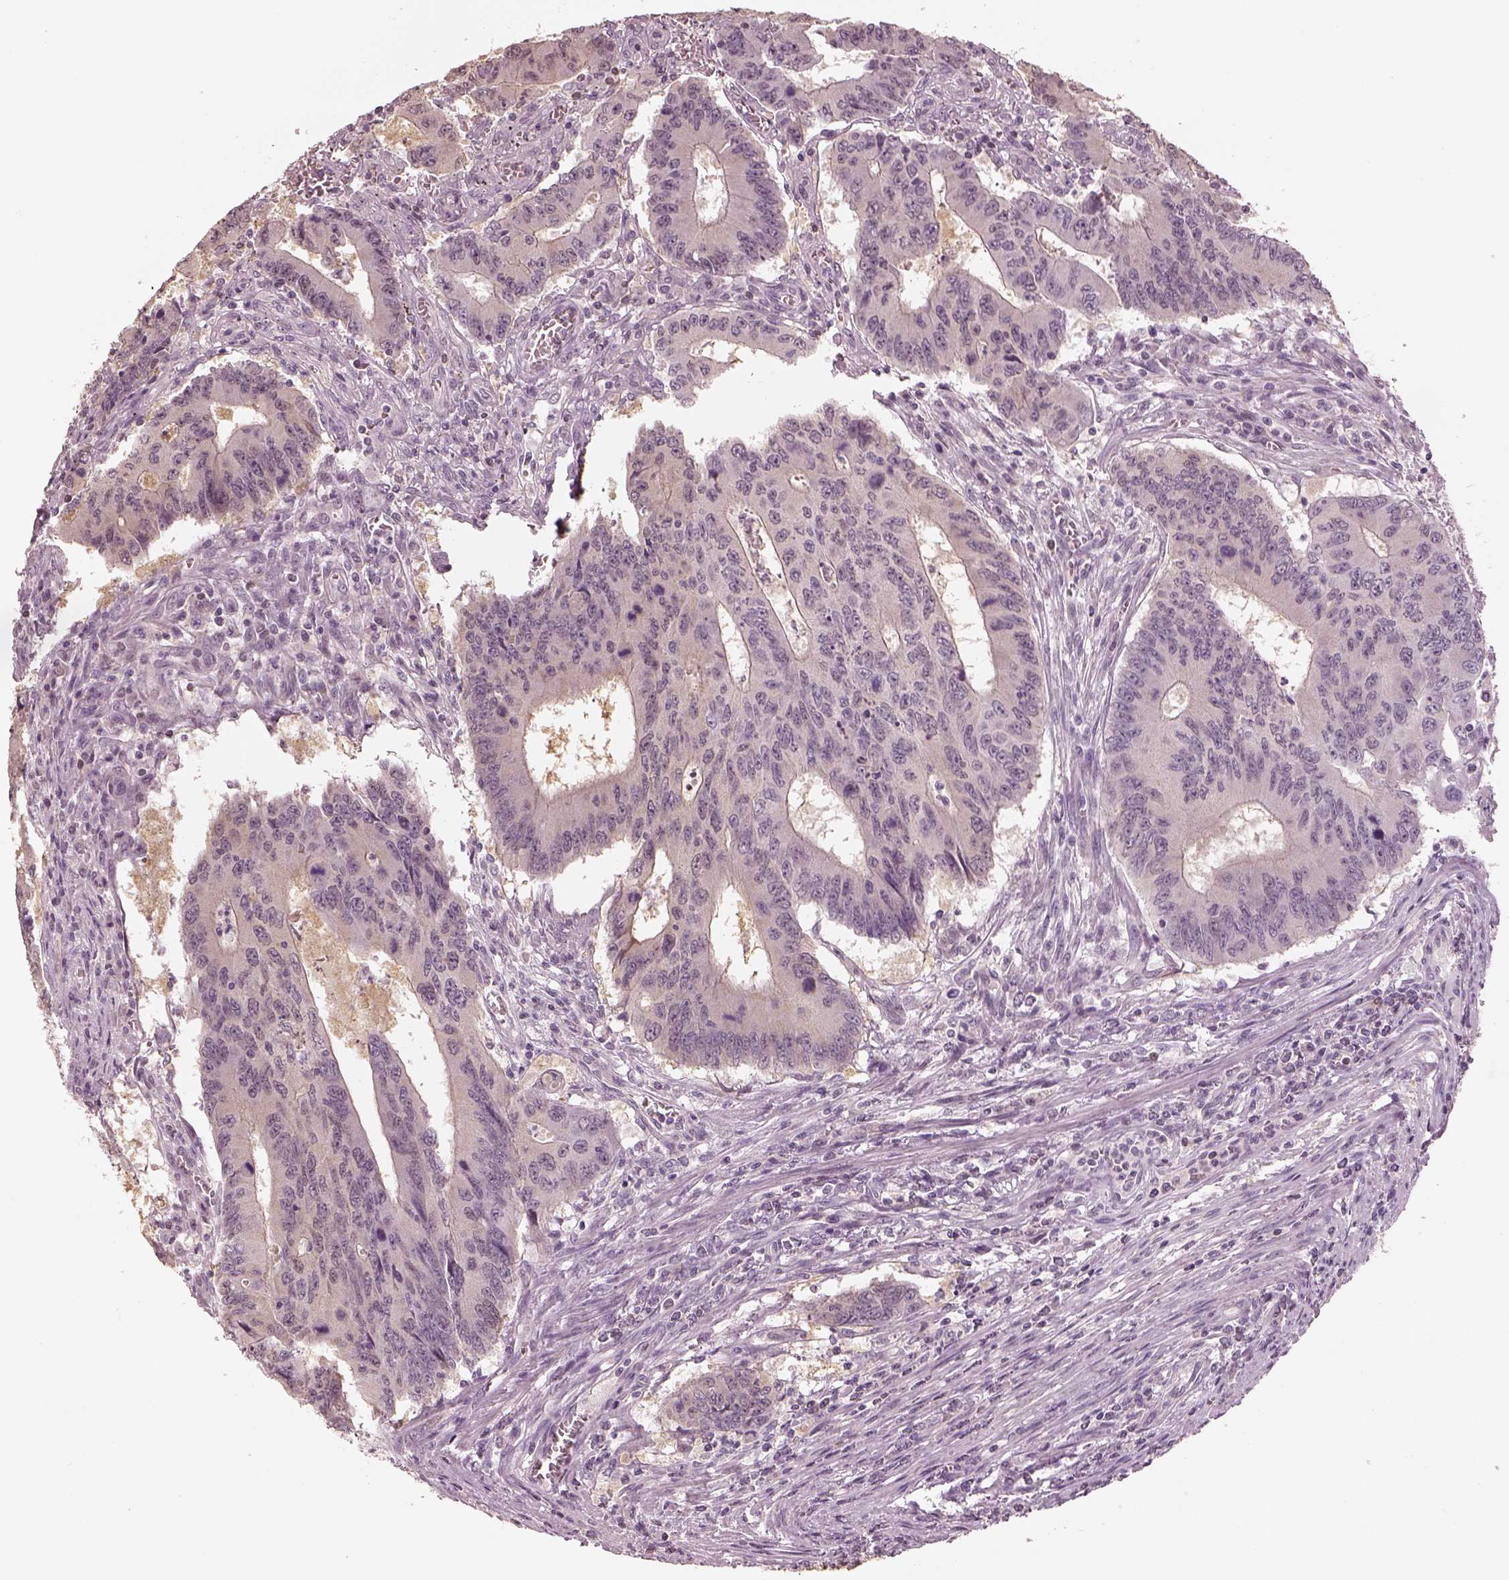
{"staining": {"intensity": "negative", "quantity": "none", "location": "none"}, "tissue": "colorectal cancer", "cell_type": "Tumor cells", "image_type": "cancer", "snomed": [{"axis": "morphology", "description": "Adenocarcinoma, NOS"}, {"axis": "topography", "description": "Colon"}], "caption": "High magnification brightfield microscopy of colorectal cancer stained with DAB (3,3'-diaminobenzidine) (brown) and counterstained with hematoxylin (blue): tumor cells show no significant staining.", "gene": "EGR4", "patient": {"sex": "male", "age": 53}}